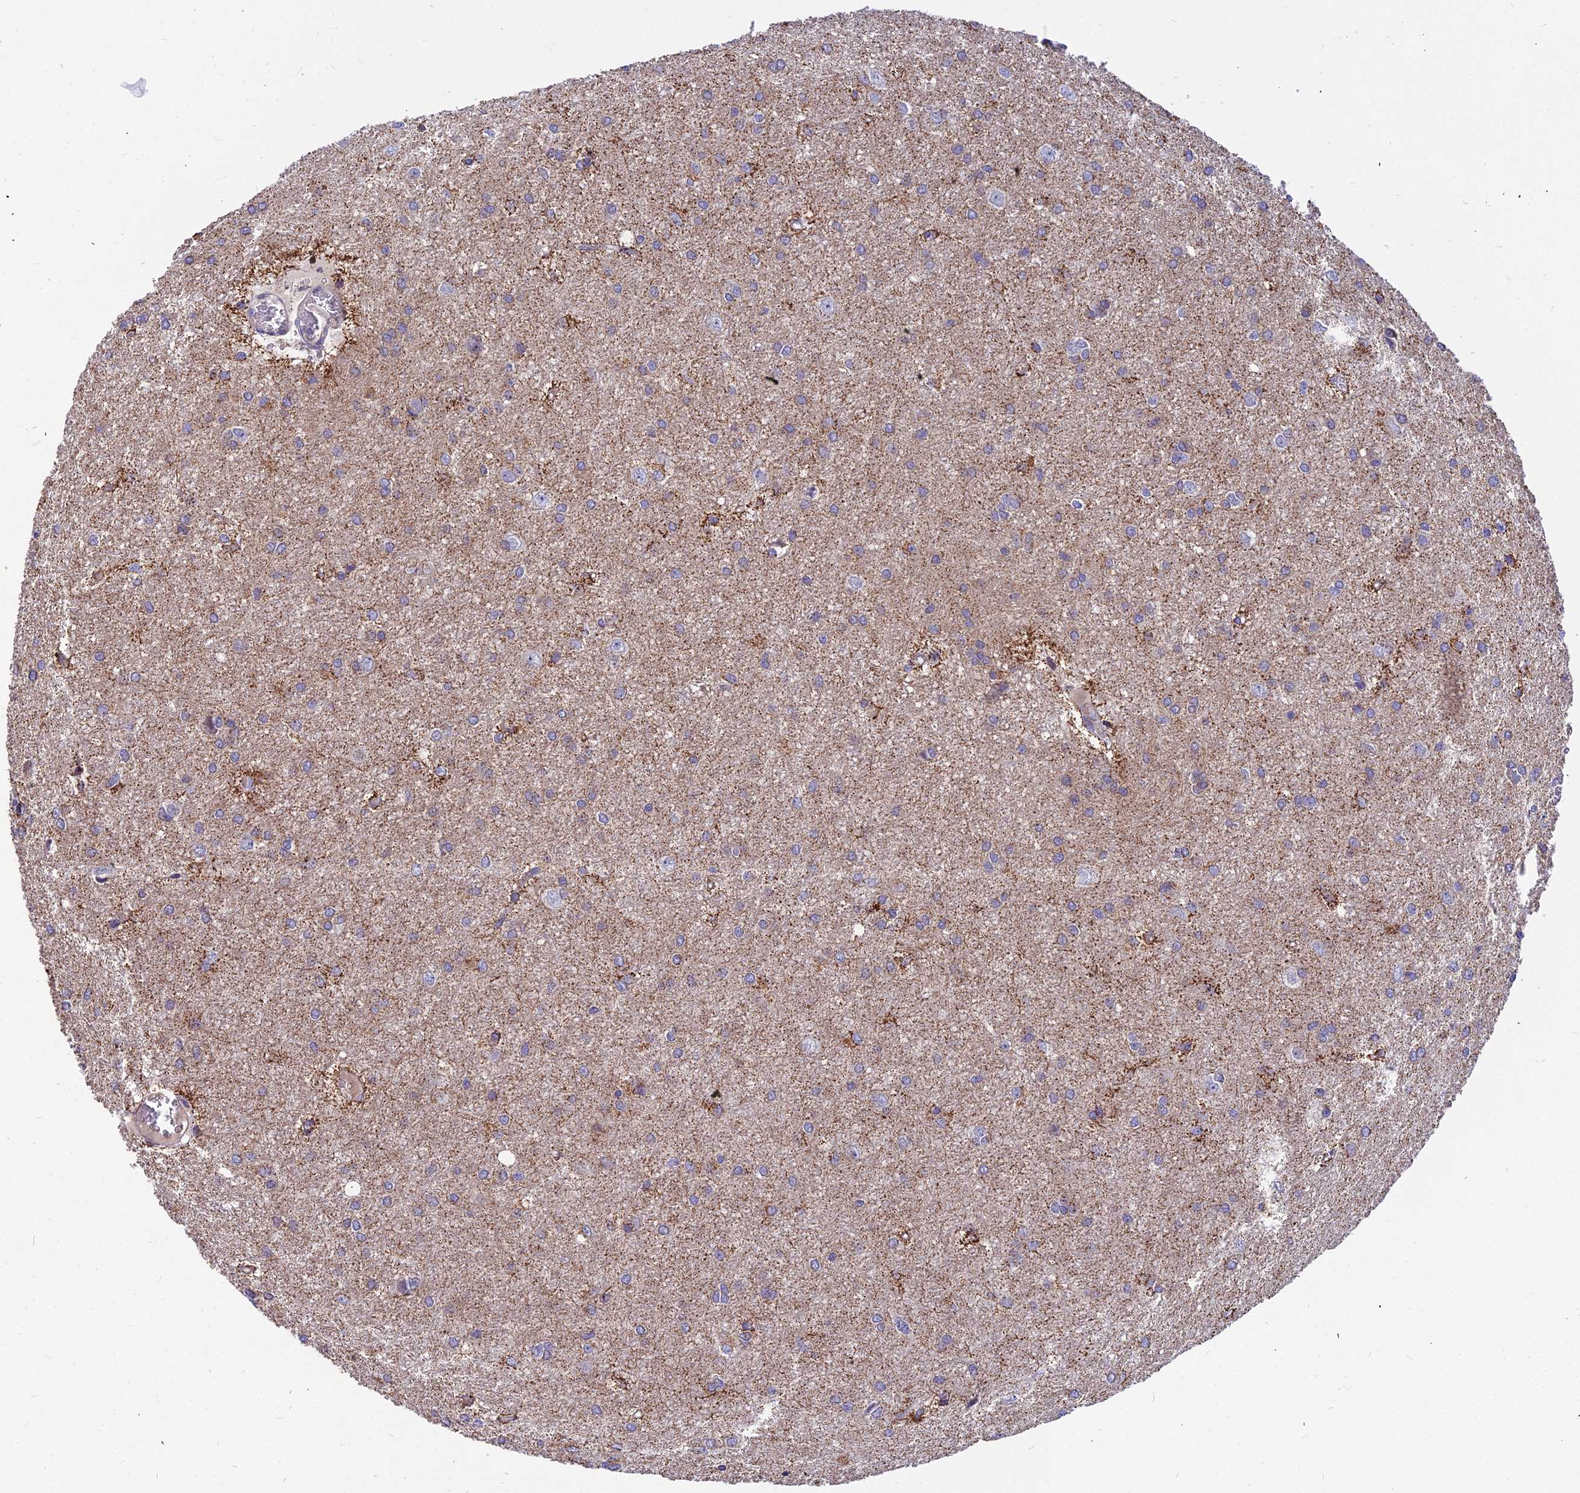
{"staining": {"intensity": "weak", "quantity": ">75%", "location": "cytoplasmic/membranous"}, "tissue": "glioma", "cell_type": "Tumor cells", "image_type": "cancer", "snomed": [{"axis": "morphology", "description": "Glioma, malignant, High grade"}, {"axis": "topography", "description": "Brain"}], "caption": "Glioma stained with immunohistochemistry shows weak cytoplasmic/membranous positivity in about >75% of tumor cells.", "gene": "ASPHD1", "patient": {"sex": "female", "age": 50}}